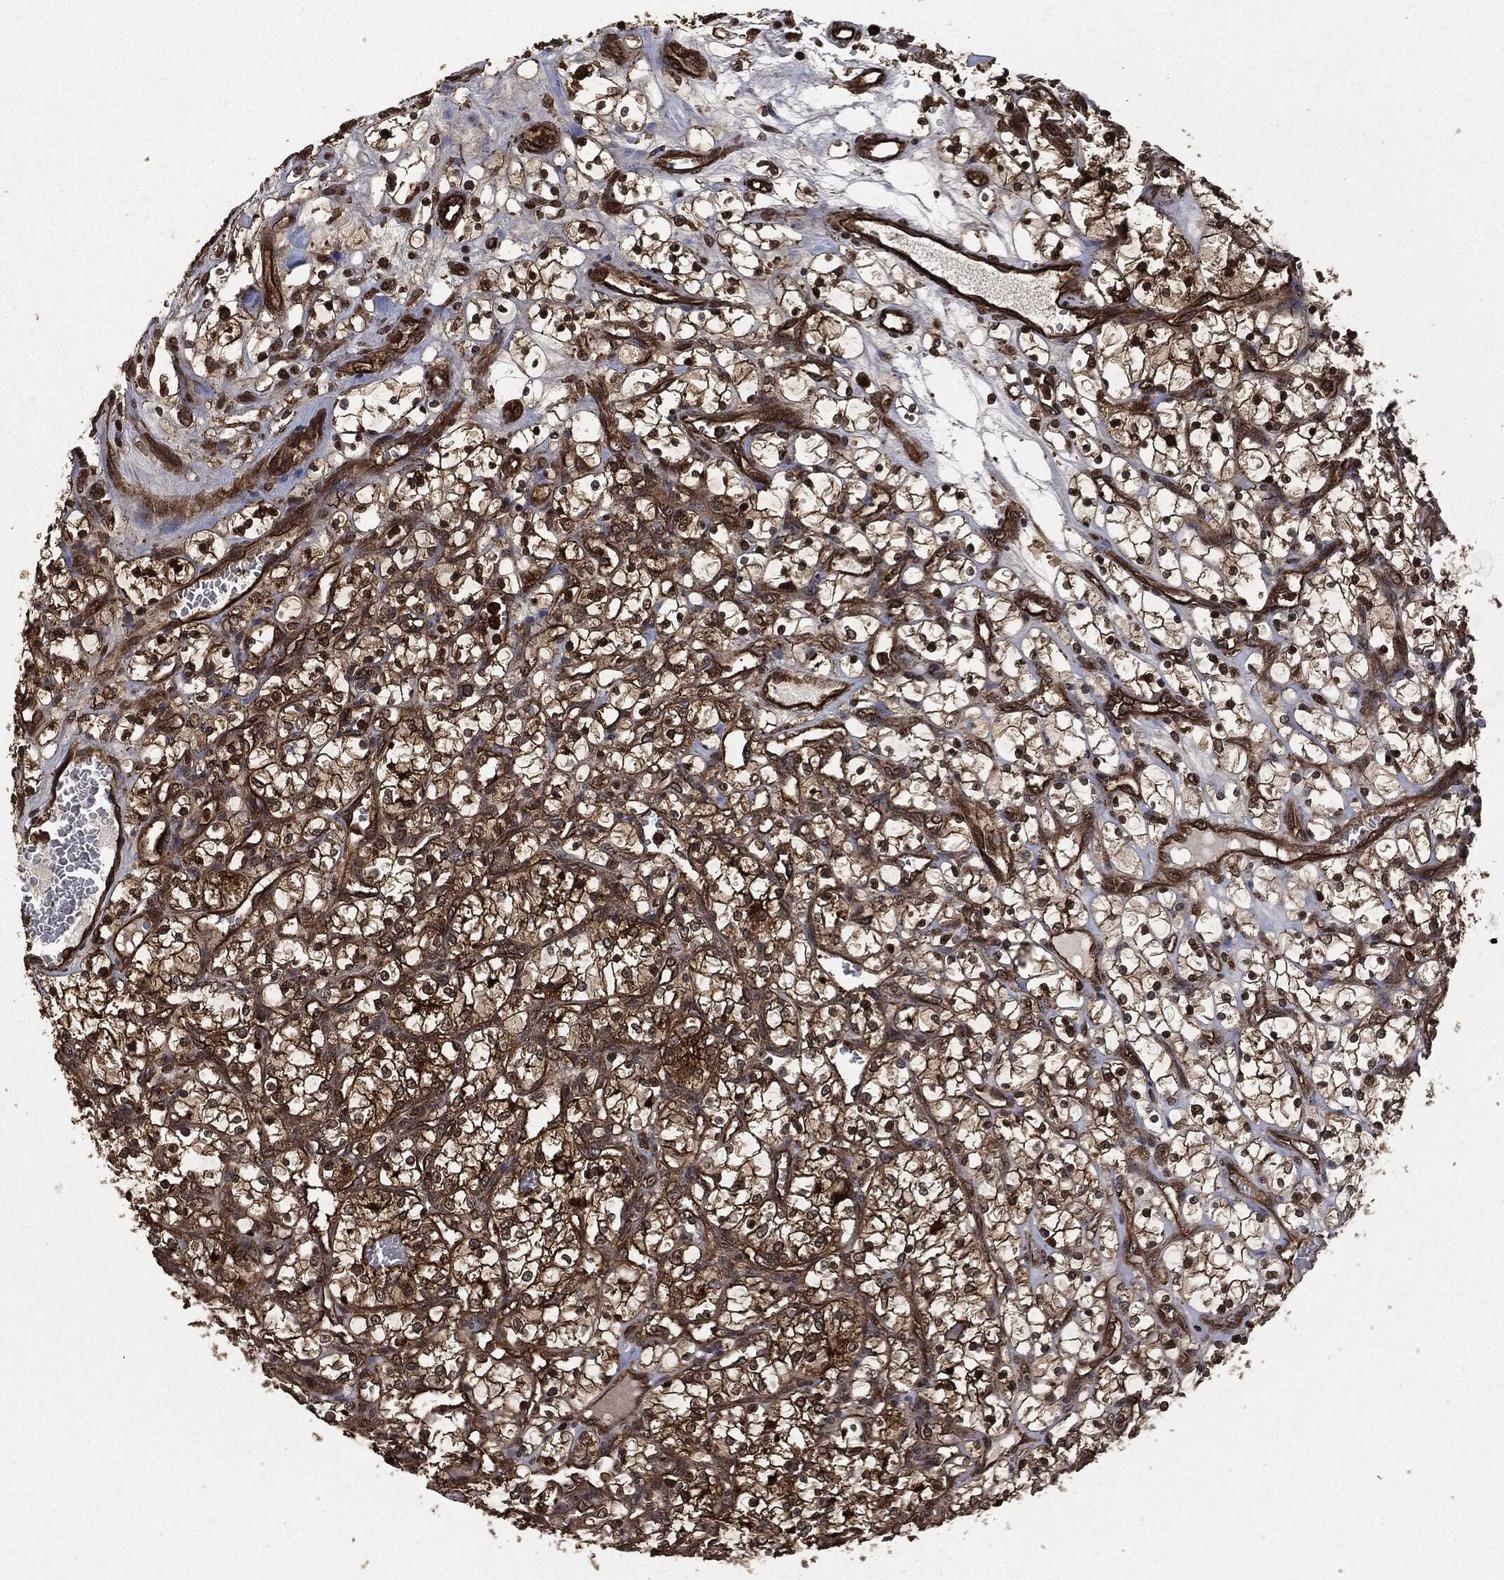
{"staining": {"intensity": "strong", "quantity": ">75%", "location": "cytoplasmic/membranous"}, "tissue": "renal cancer", "cell_type": "Tumor cells", "image_type": "cancer", "snomed": [{"axis": "morphology", "description": "Adenocarcinoma, NOS"}, {"axis": "topography", "description": "Kidney"}], "caption": "Strong cytoplasmic/membranous protein staining is appreciated in approximately >75% of tumor cells in renal cancer (adenocarcinoma). Using DAB (3,3'-diaminobenzidine) (brown) and hematoxylin (blue) stains, captured at high magnification using brightfield microscopy.", "gene": "HRAS", "patient": {"sex": "female", "age": 69}}